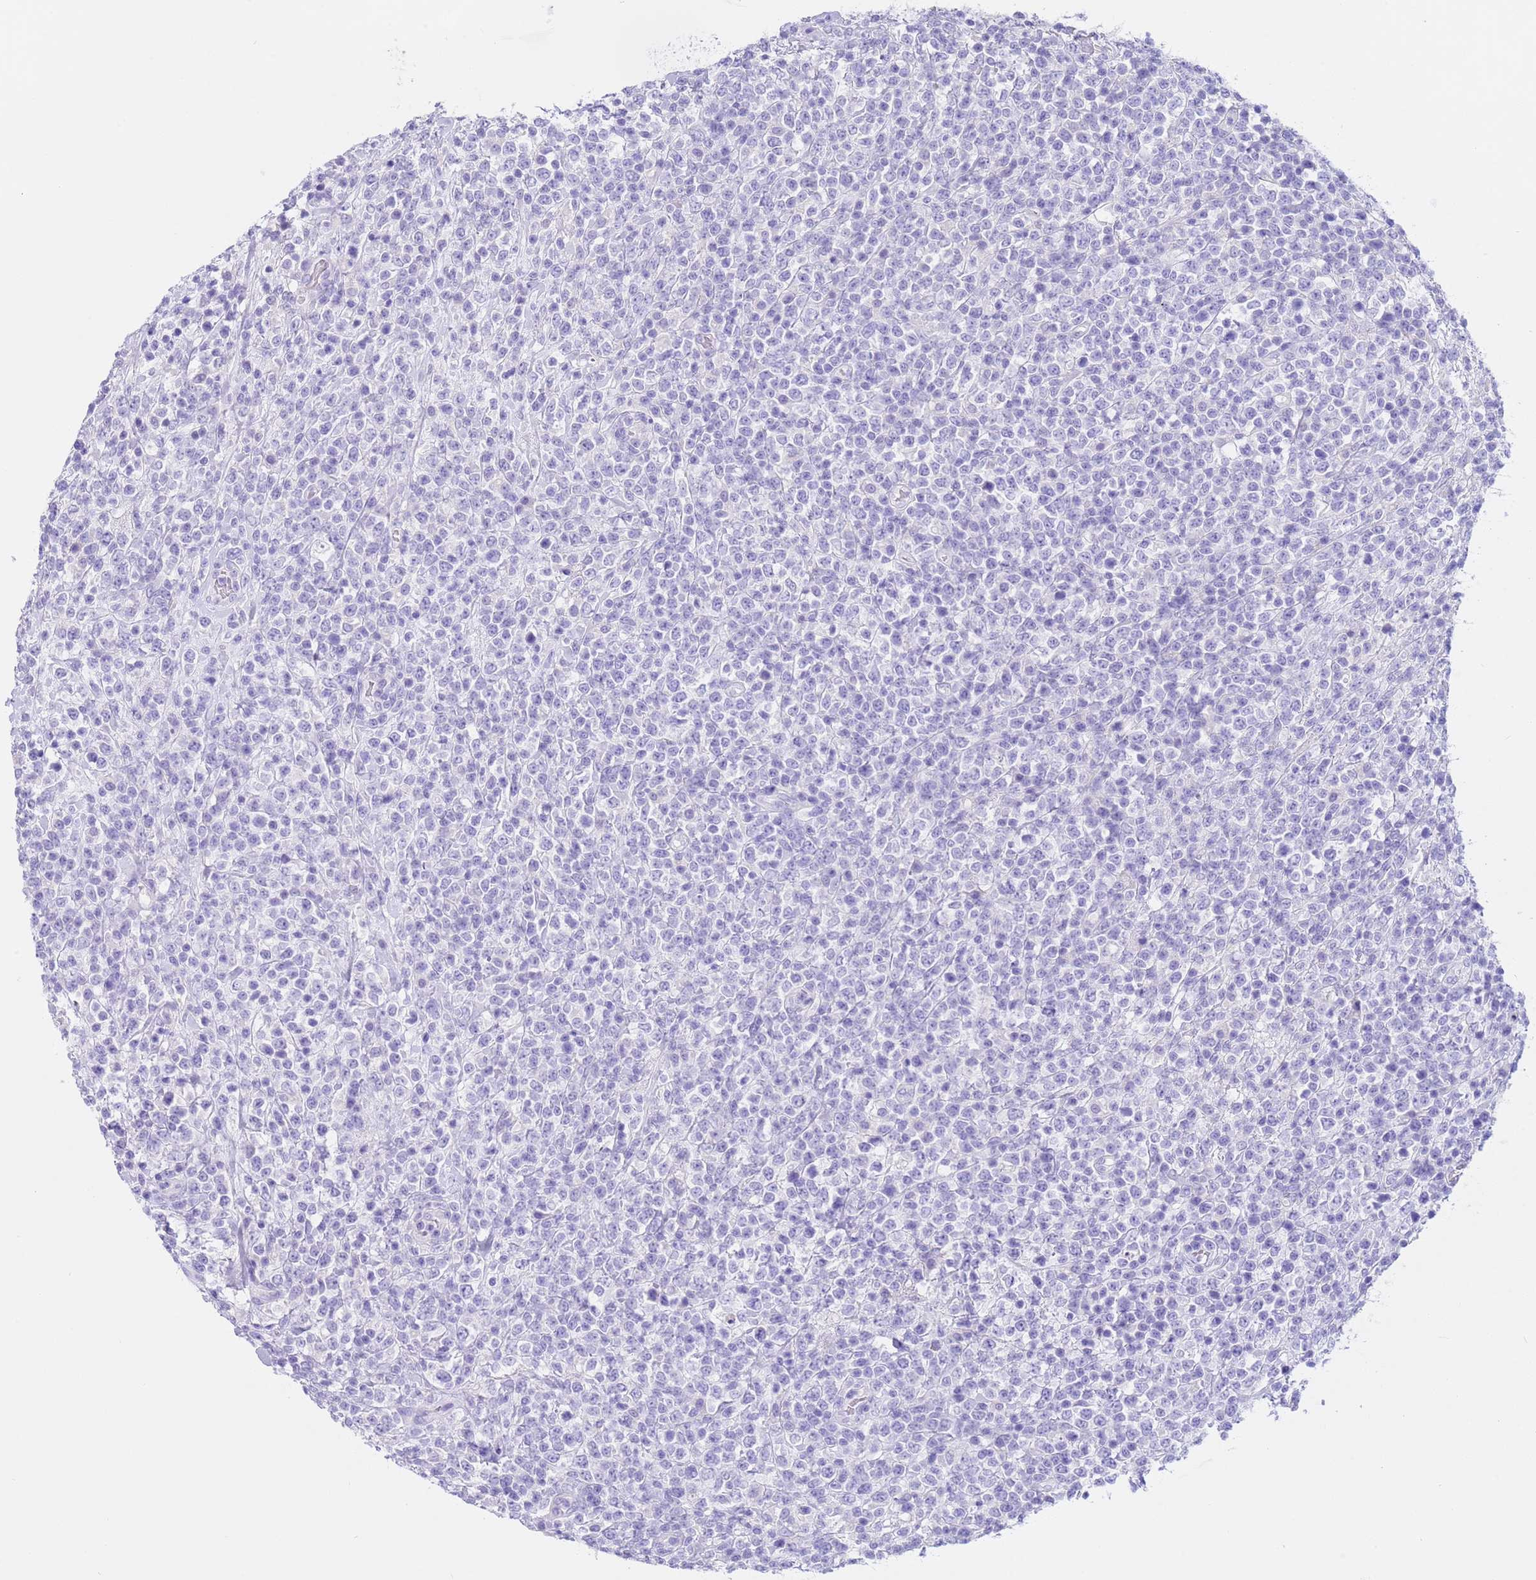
{"staining": {"intensity": "negative", "quantity": "none", "location": "none"}, "tissue": "lymphoma", "cell_type": "Tumor cells", "image_type": "cancer", "snomed": [{"axis": "morphology", "description": "Malignant lymphoma, non-Hodgkin's type, High grade"}, {"axis": "topography", "description": "Colon"}], "caption": "Immunohistochemistry (IHC) histopathology image of neoplastic tissue: human high-grade malignant lymphoma, non-Hodgkin's type stained with DAB (3,3'-diaminobenzidine) displays no significant protein staining in tumor cells. The staining is performed using DAB (3,3'-diaminobenzidine) brown chromogen with nuclei counter-stained in using hematoxylin.", "gene": "CPB1", "patient": {"sex": "female", "age": 53}}